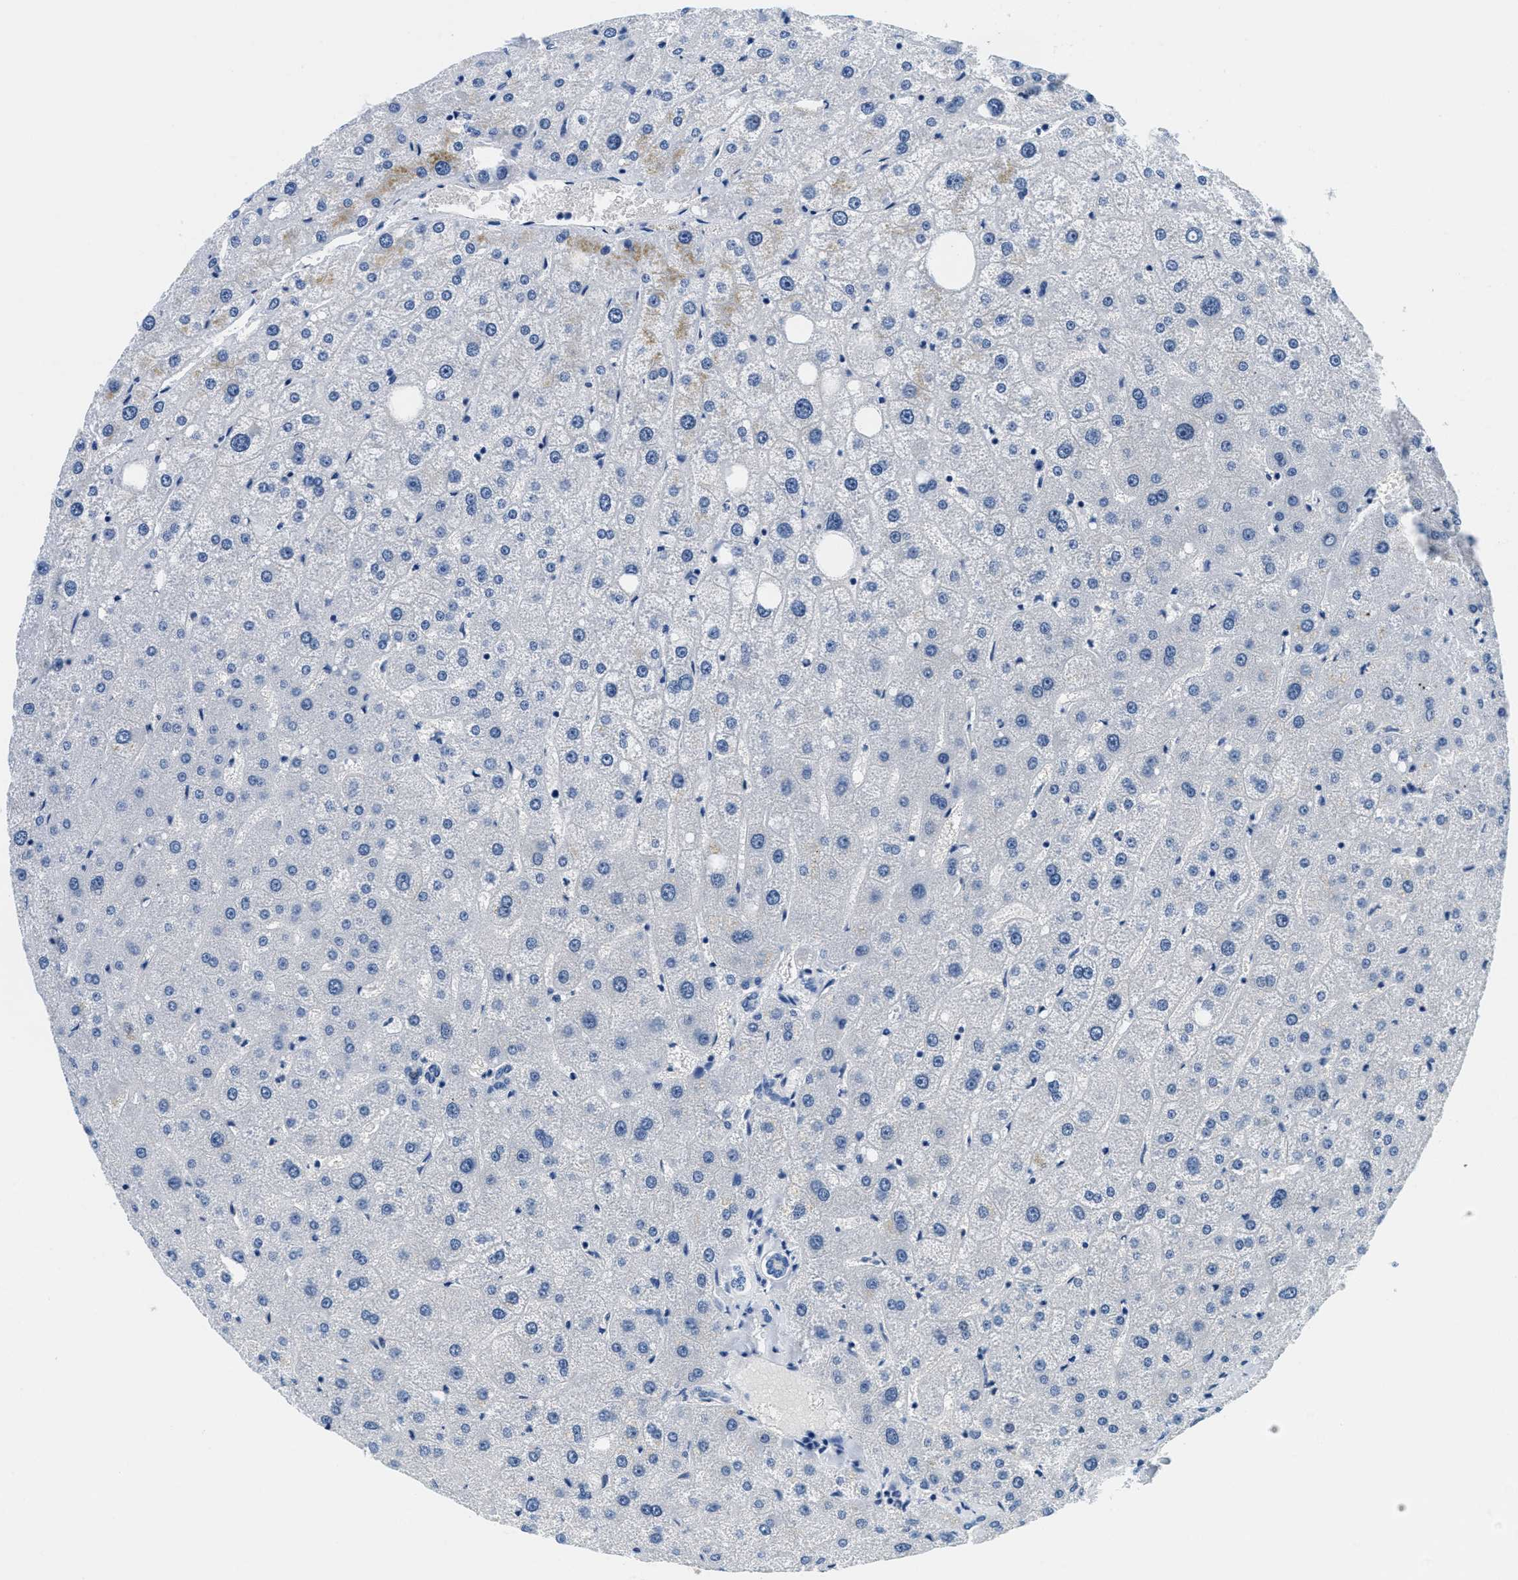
{"staining": {"intensity": "negative", "quantity": "none", "location": "none"}, "tissue": "liver", "cell_type": "Cholangiocytes", "image_type": "normal", "snomed": [{"axis": "morphology", "description": "Normal tissue, NOS"}, {"axis": "topography", "description": "Liver"}], "caption": "IHC micrograph of benign liver: liver stained with DAB (3,3'-diaminobenzidine) shows no significant protein staining in cholangiocytes.", "gene": "GSTM3", "patient": {"sex": "male", "age": 73}}